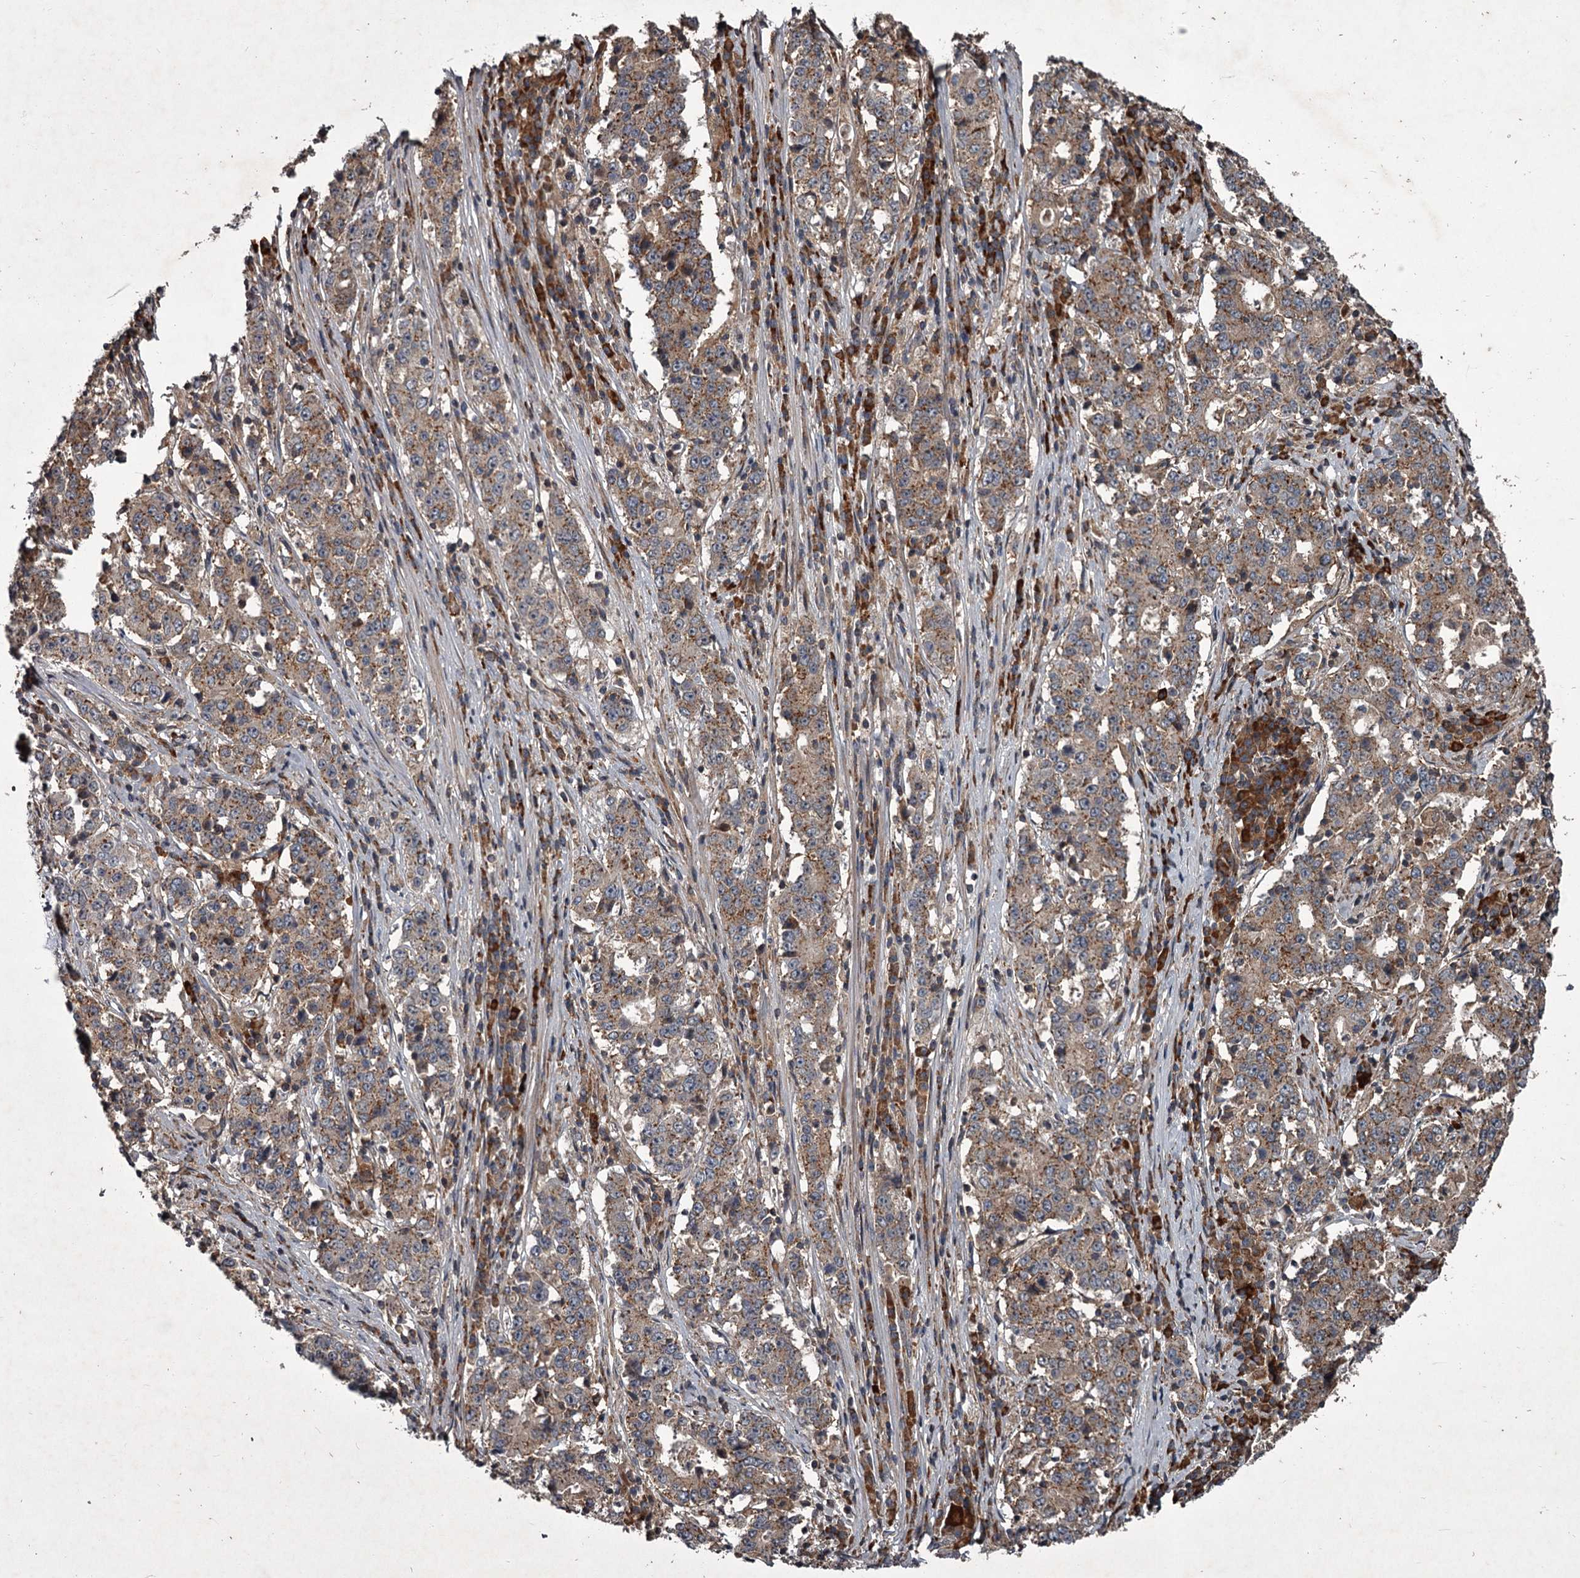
{"staining": {"intensity": "weak", "quantity": ">75%", "location": "cytoplasmic/membranous"}, "tissue": "stomach cancer", "cell_type": "Tumor cells", "image_type": "cancer", "snomed": [{"axis": "morphology", "description": "Adenocarcinoma, NOS"}, {"axis": "topography", "description": "Stomach"}], "caption": "Adenocarcinoma (stomach) stained with a brown dye displays weak cytoplasmic/membranous positive expression in approximately >75% of tumor cells.", "gene": "UNC93B1", "patient": {"sex": "male", "age": 59}}